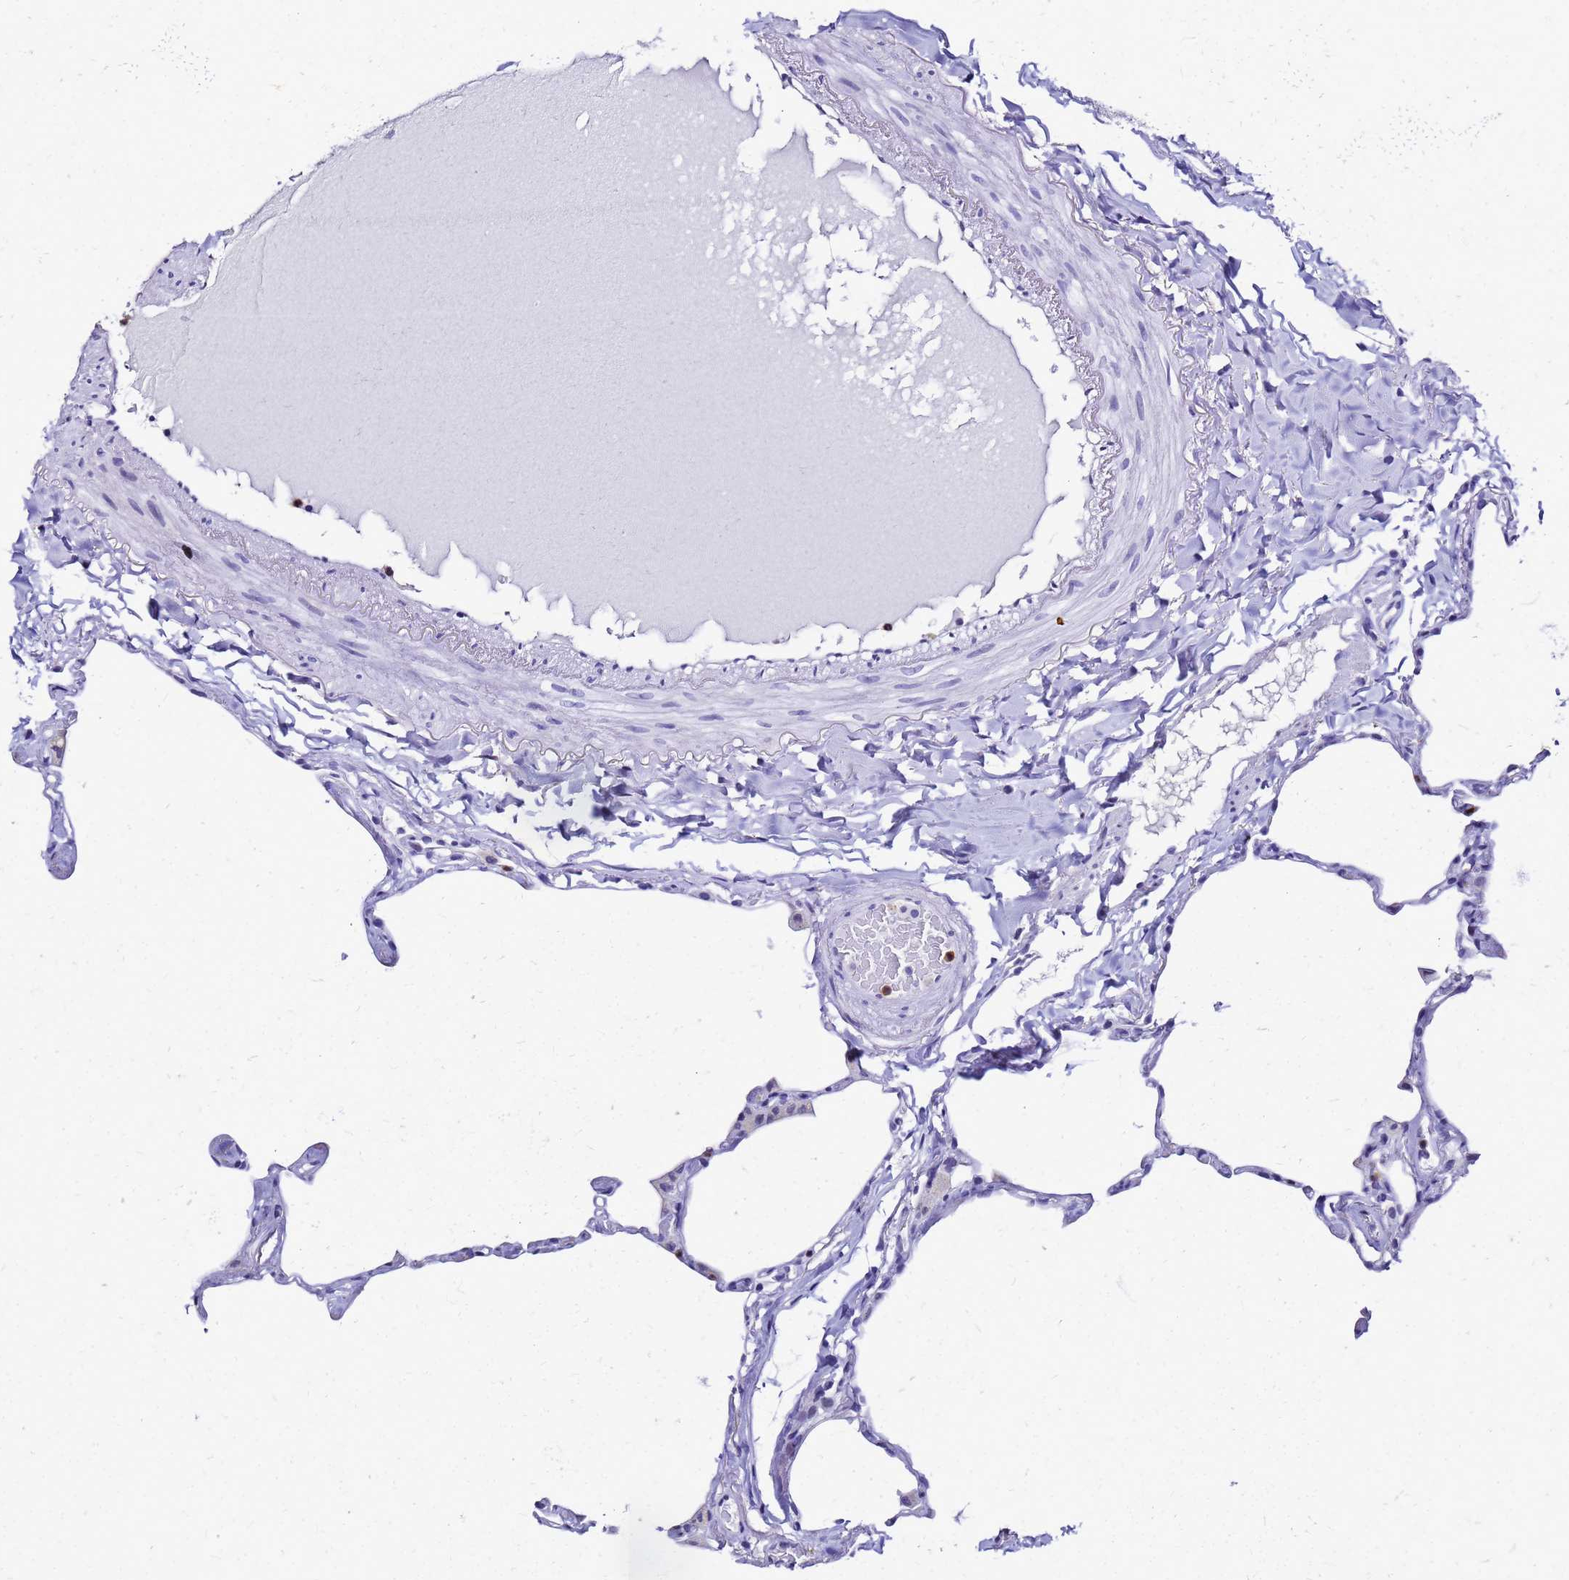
{"staining": {"intensity": "negative", "quantity": "none", "location": "none"}, "tissue": "lung", "cell_type": "Alveolar cells", "image_type": "normal", "snomed": [{"axis": "morphology", "description": "Normal tissue, NOS"}, {"axis": "topography", "description": "Lung"}], "caption": "Alveolar cells show no significant expression in unremarkable lung. (Stains: DAB (3,3'-diaminobenzidine) IHC with hematoxylin counter stain, Microscopy: brightfield microscopy at high magnification).", "gene": "SMIM21", "patient": {"sex": "male", "age": 65}}